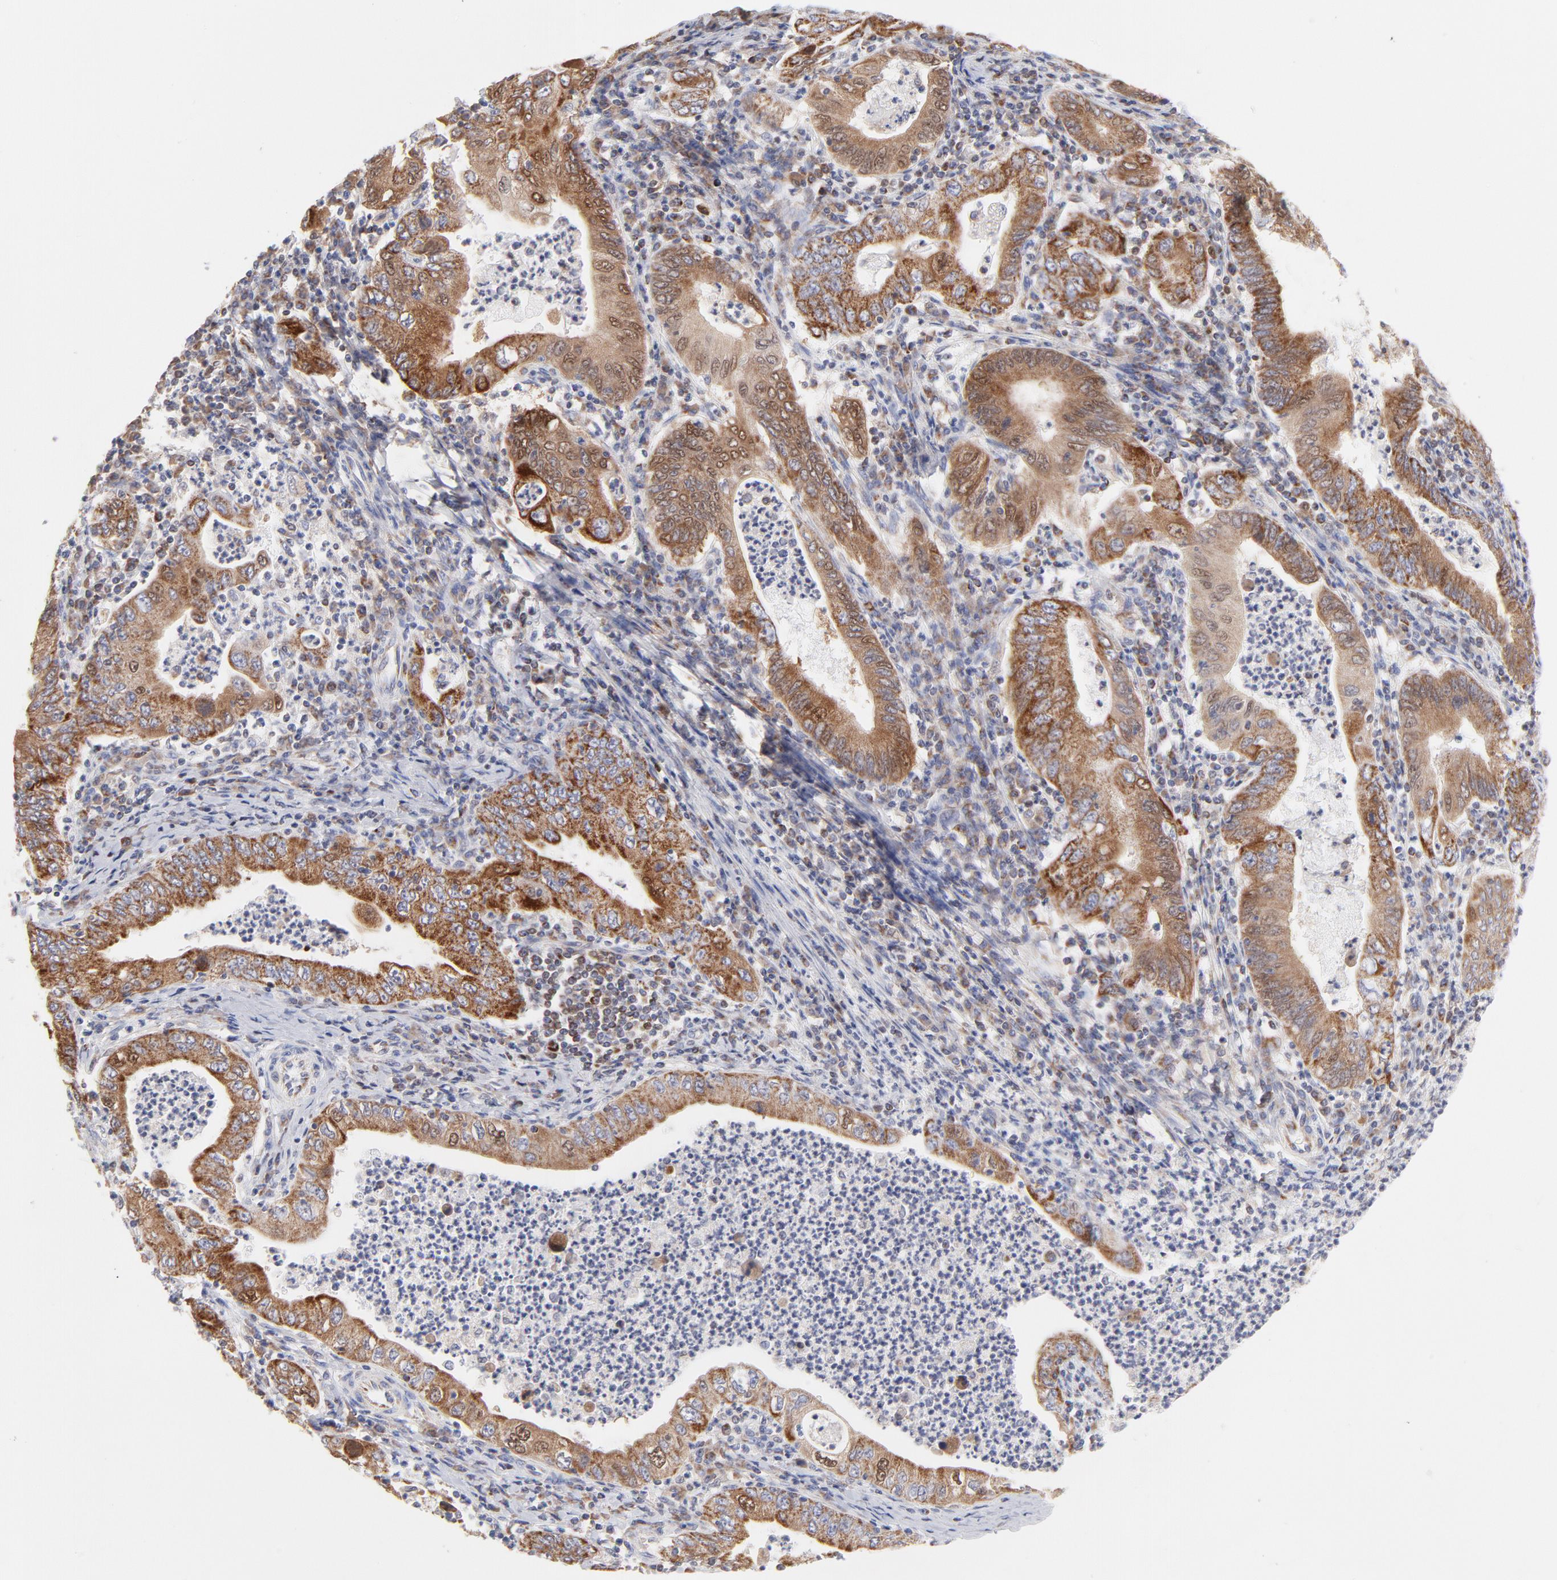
{"staining": {"intensity": "moderate", "quantity": ">75%", "location": "cytoplasmic/membranous"}, "tissue": "stomach cancer", "cell_type": "Tumor cells", "image_type": "cancer", "snomed": [{"axis": "morphology", "description": "Normal tissue, NOS"}, {"axis": "morphology", "description": "Adenocarcinoma, NOS"}, {"axis": "topography", "description": "Esophagus"}, {"axis": "topography", "description": "Stomach, upper"}, {"axis": "topography", "description": "Peripheral nerve tissue"}], "caption": "Moderate cytoplasmic/membranous staining for a protein is identified in about >75% of tumor cells of stomach cancer (adenocarcinoma) using immunohistochemistry.", "gene": "TIMM8A", "patient": {"sex": "male", "age": 62}}